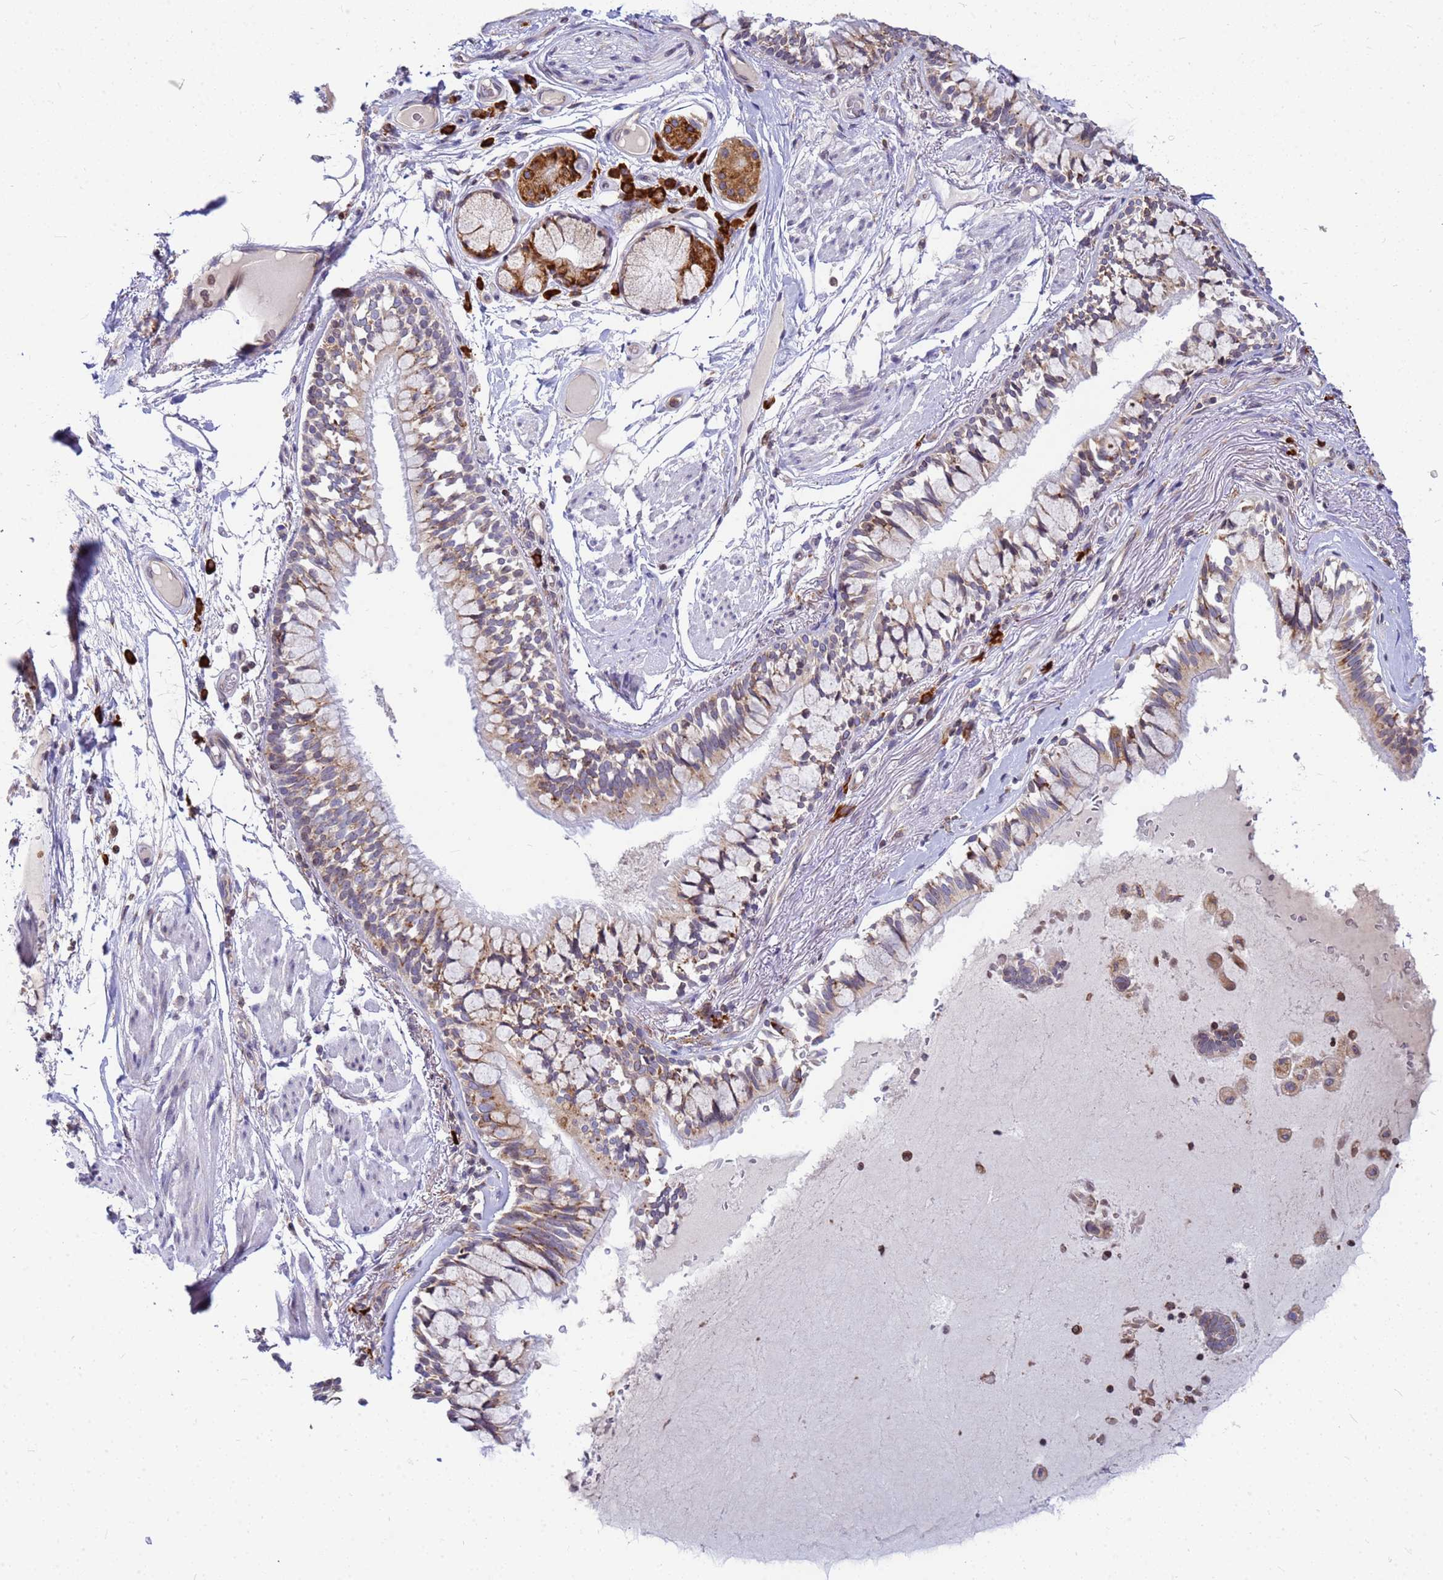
{"staining": {"intensity": "moderate", "quantity": "25%-75%", "location": "cytoplasmic/membranous"}, "tissue": "bronchus", "cell_type": "Respiratory epithelial cells", "image_type": "normal", "snomed": [{"axis": "morphology", "description": "Normal tissue, NOS"}, {"axis": "topography", "description": "Bronchus"}], "caption": "Protein expression analysis of unremarkable bronchus demonstrates moderate cytoplasmic/membranous positivity in approximately 25%-75% of respiratory epithelial cells. (brown staining indicates protein expression, while blue staining denotes nuclei).", "gene": "SSR4", "patient": {"sex": "male", "age": 70}}